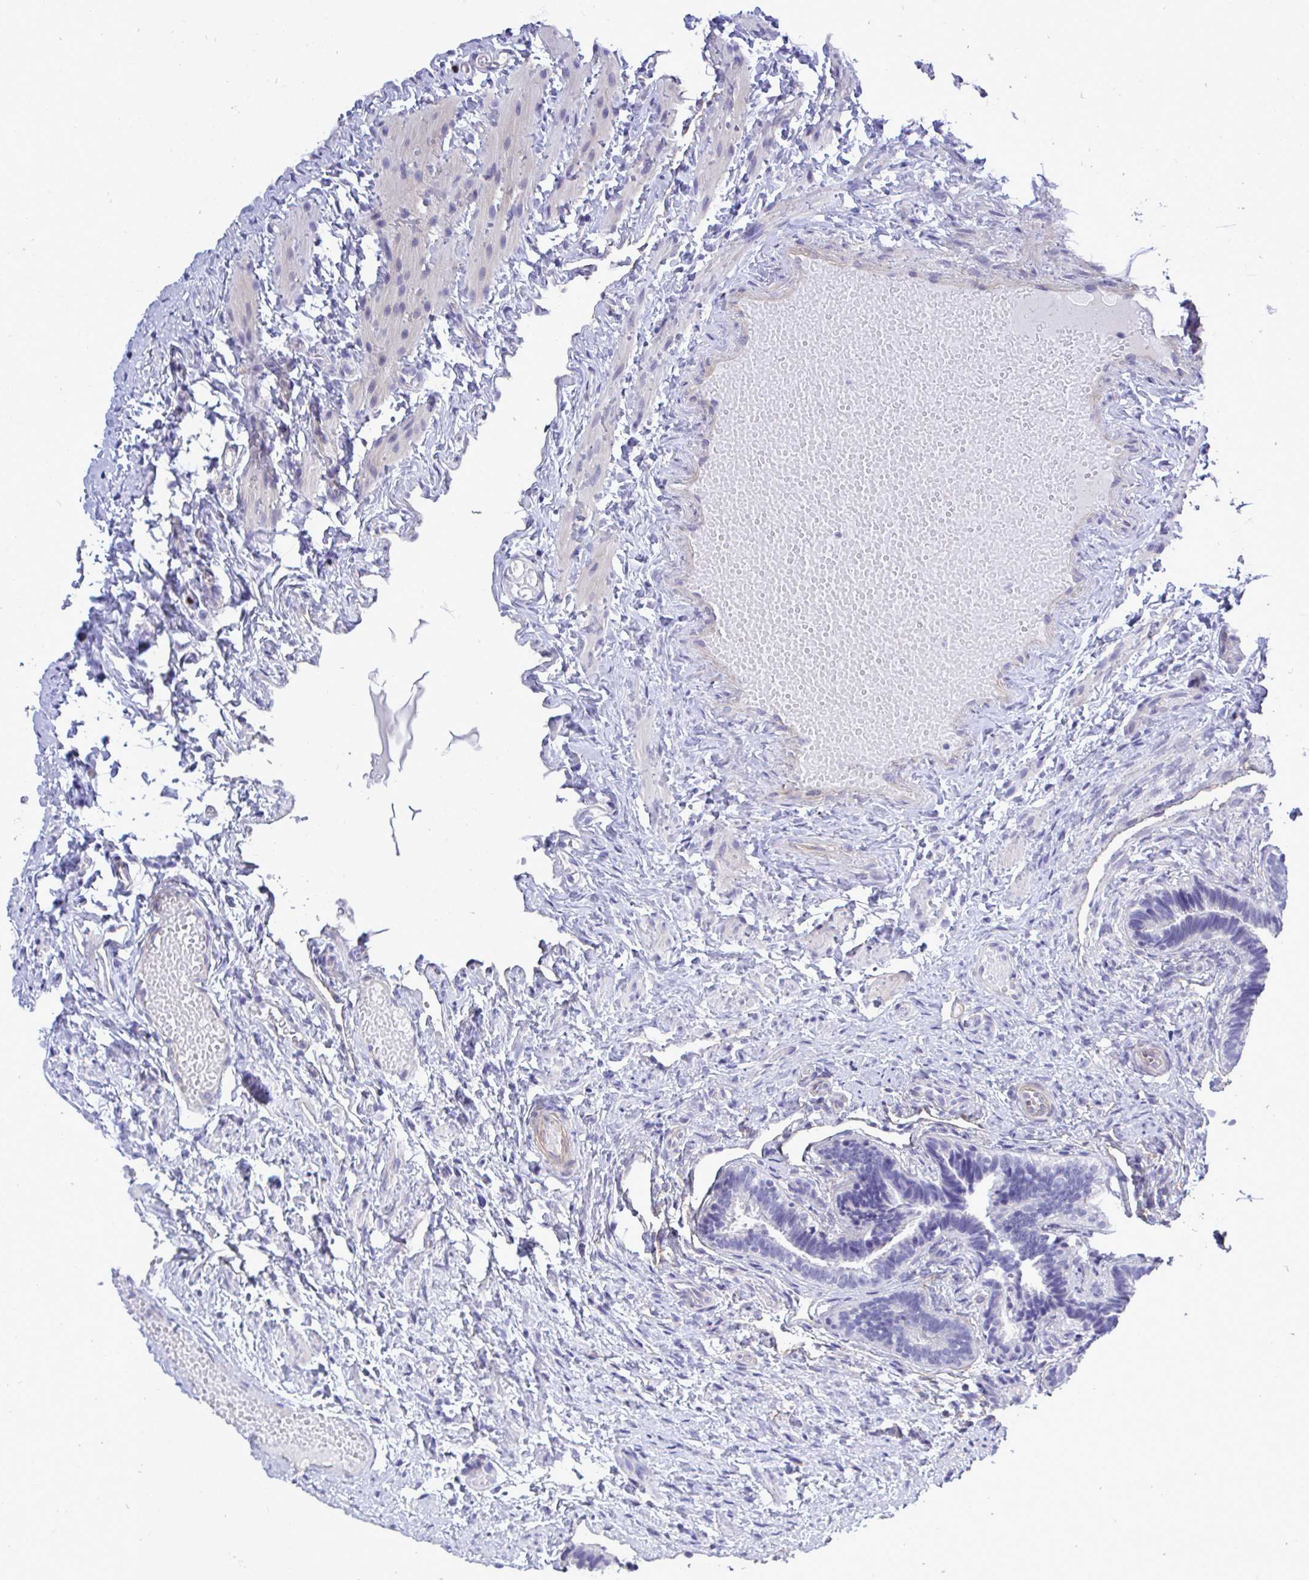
{"staining": {"intensity": "negative", "quantity": "none", "location": "none"}, "tissue": "fallopian tube", "cell_type": "Glandular cells", "image_type": "normal", "snomed": [{"axis": "morphology", "description": "Normal tissue, NOS"}, {"axis": "topography", "description": "Fallopian tube"}], "caption": "The photomicrograph reveals no staining of glandular cells in benign fallopian tube. The staining is performed using DAB brown chromogen with nuclei counter-stained in using hematoxylin.", "gene": "SLC25A51", "patient": {"sex": "female", "age": 37}}